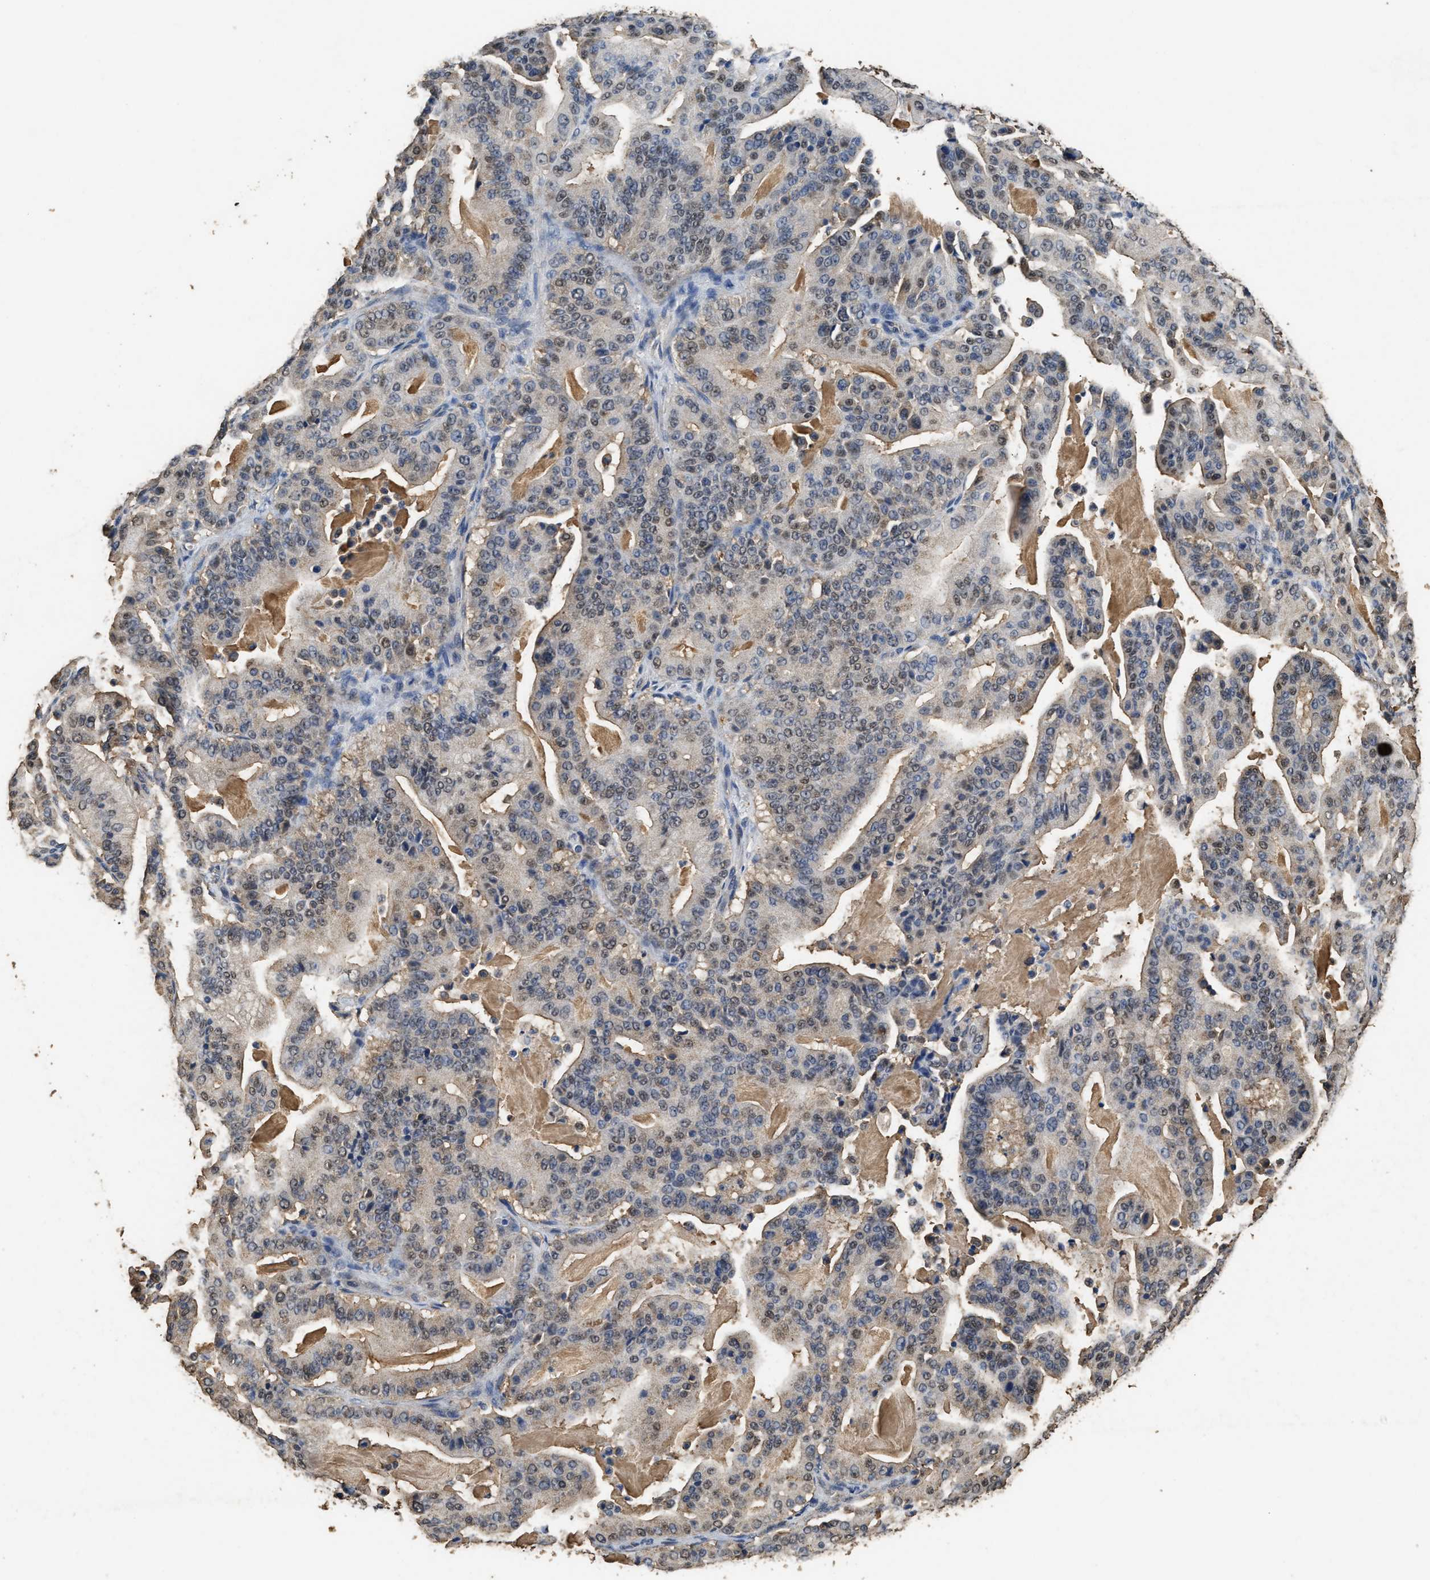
{"staining": {"intensity": "weak", "quantity": "25%-75%", "location": "nuclear"}, "tissue": "pancreatic cancer", "cell_type": "Tumor cells", "image_type": "cancer", "snomed": [{"axis": "morphology", "description": "Adenocarcinoma, NOS"}, {"axis": "topography", "description": "Pancreas"}], "caption": "Adenocarcinoma (pancreatic) stained with DAB (3,3'-diaminobenzidine) immunohistochemistry (IHC) reveals low levels of weak nuclear staining in approximately 25%-75% of tumor cells.", "gene": "YWHAE", "patient": {"sex": "male", "age": 63}}